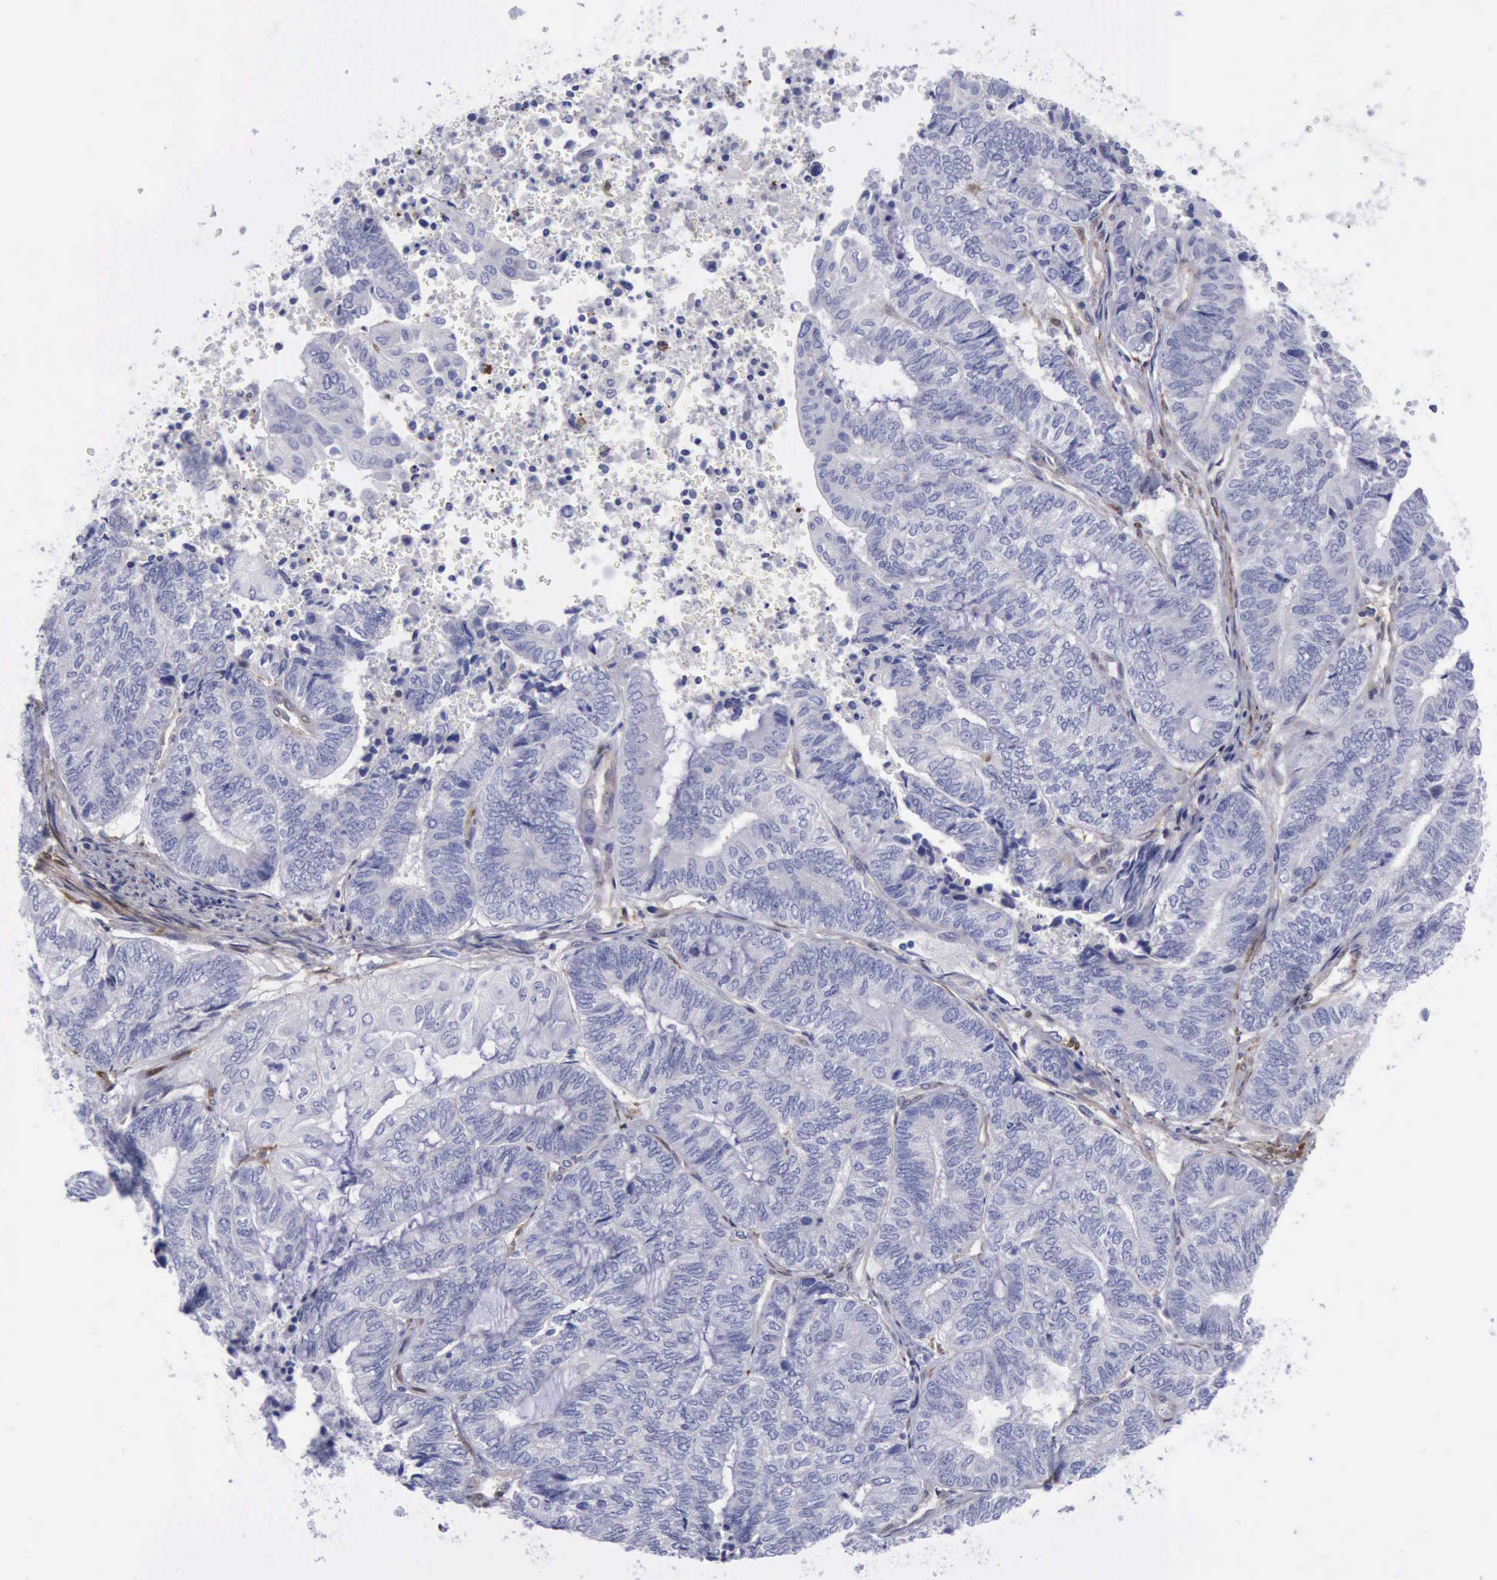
{"staining": {"intensity": "negative", "quantity": "none", "location": "none"}, "tissue": "endometrial cancer", "cell_type": "Tumor cells", "image_type": "cancer", "snomed": [{"axis": "morphology", "description": "Adenocarcinoma, NOS"}, {"axis": "topography", "description": "Uterus"}, {"axis": "topography", "description": "Endometrium"}], "caption": "The micrograph displays no staining of tumor cells in endometrial cancer. (DAB (3,3'-diaminobenzidine) immunohistochemistry (IHC) with hematoxylin counter stain).", "gene": "FHL1", "patient": {"sex": "female", "age": 70}}